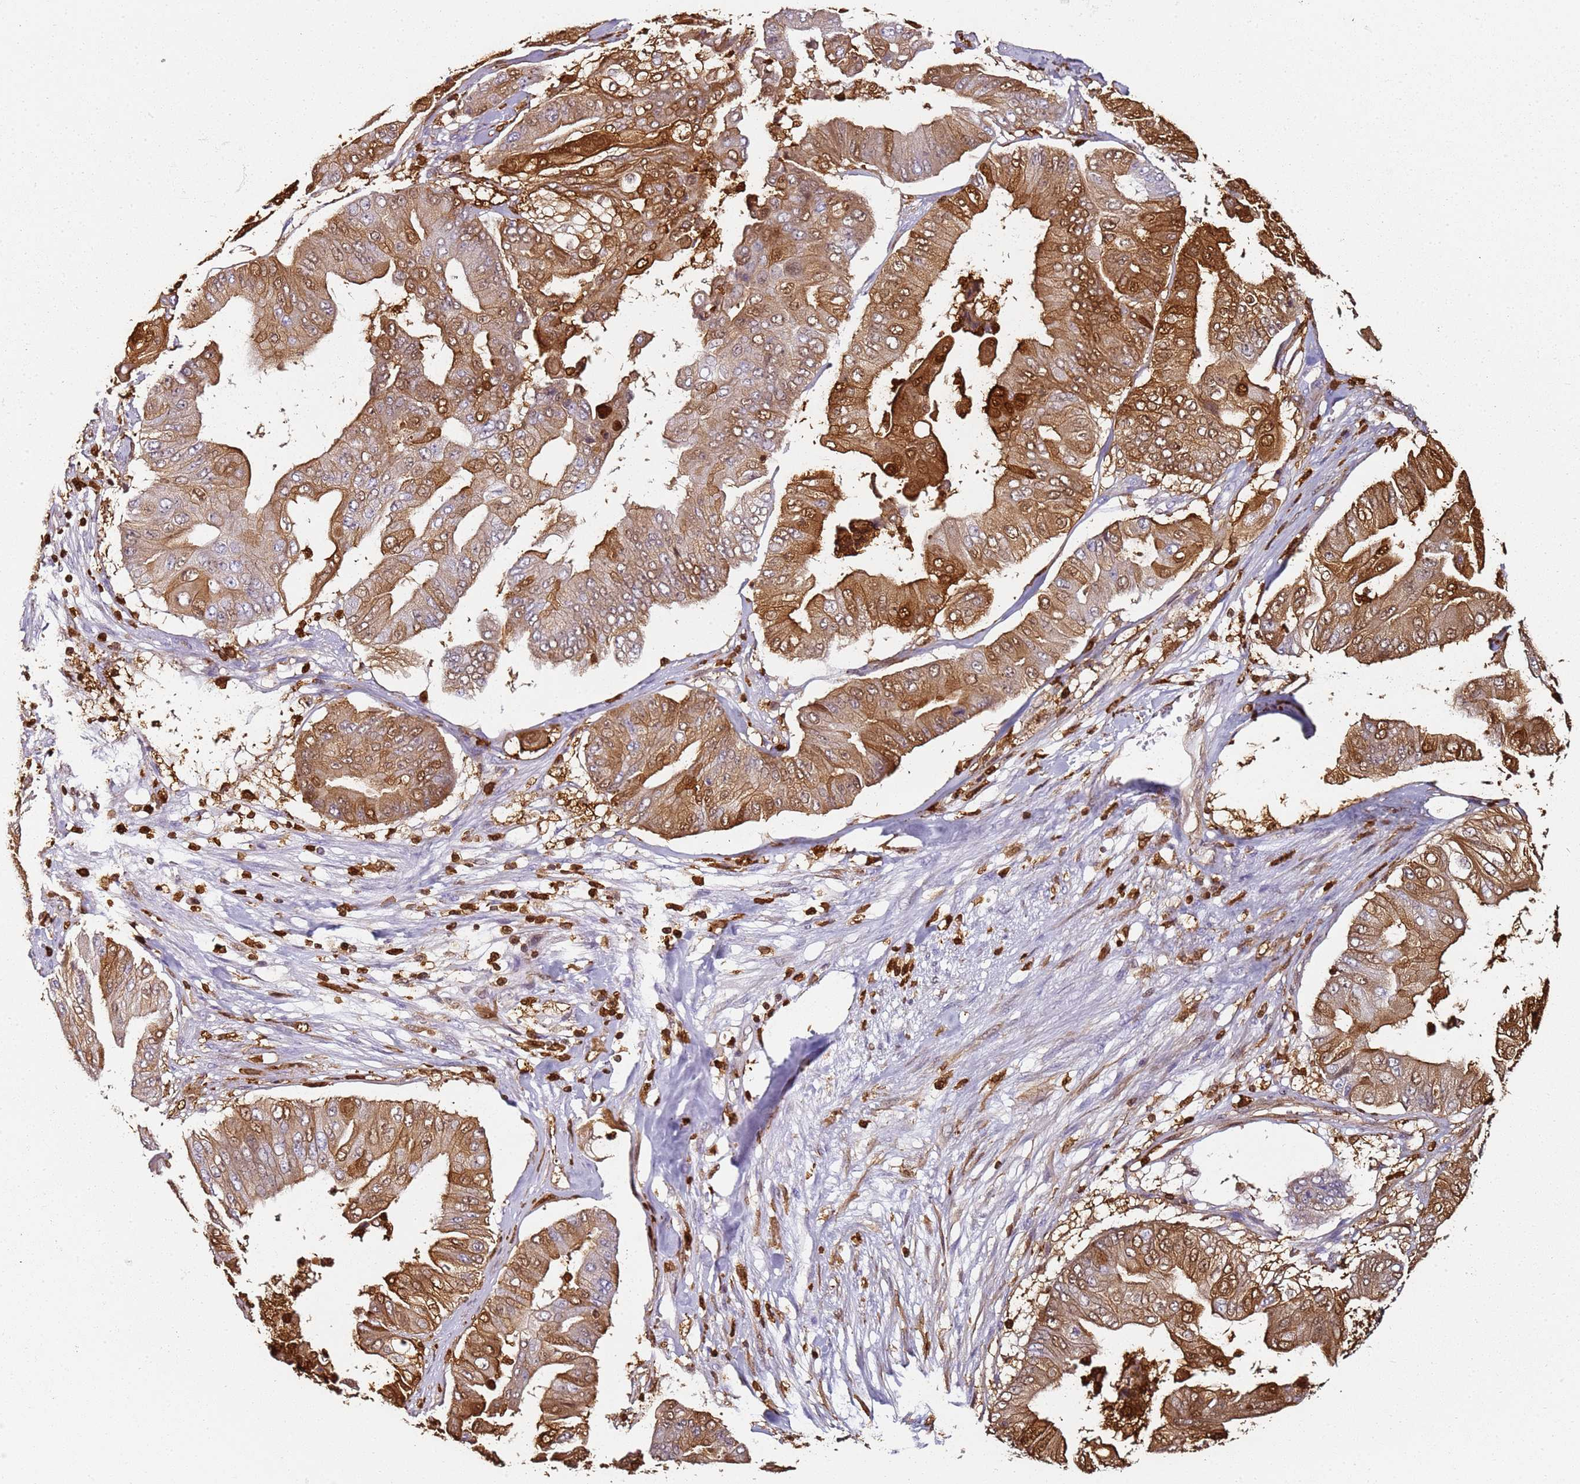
{"staining": {"intensity": "moderate", "quantity": ">75%", "location": "cytoplasmic/membranous,nuclear"}, "tissue": "pancreatic cancer", "cell_type": "Tumor cells", "image_type": "cancer", "snomed": [{"axis": "morphology", "description": "Adenocarcinoma, NOS"}, {"axis": "topography", "description": "Pancreas"}], "caption": "Protein expression analysis of human adenocarcinoma (pancreatic) reveals moderate cytoplasmic/membranous and nuclear expression in approximately >75% of tumor cells.", "gene": "S100A4", "patient": {"sex": "female", "age": 77}}